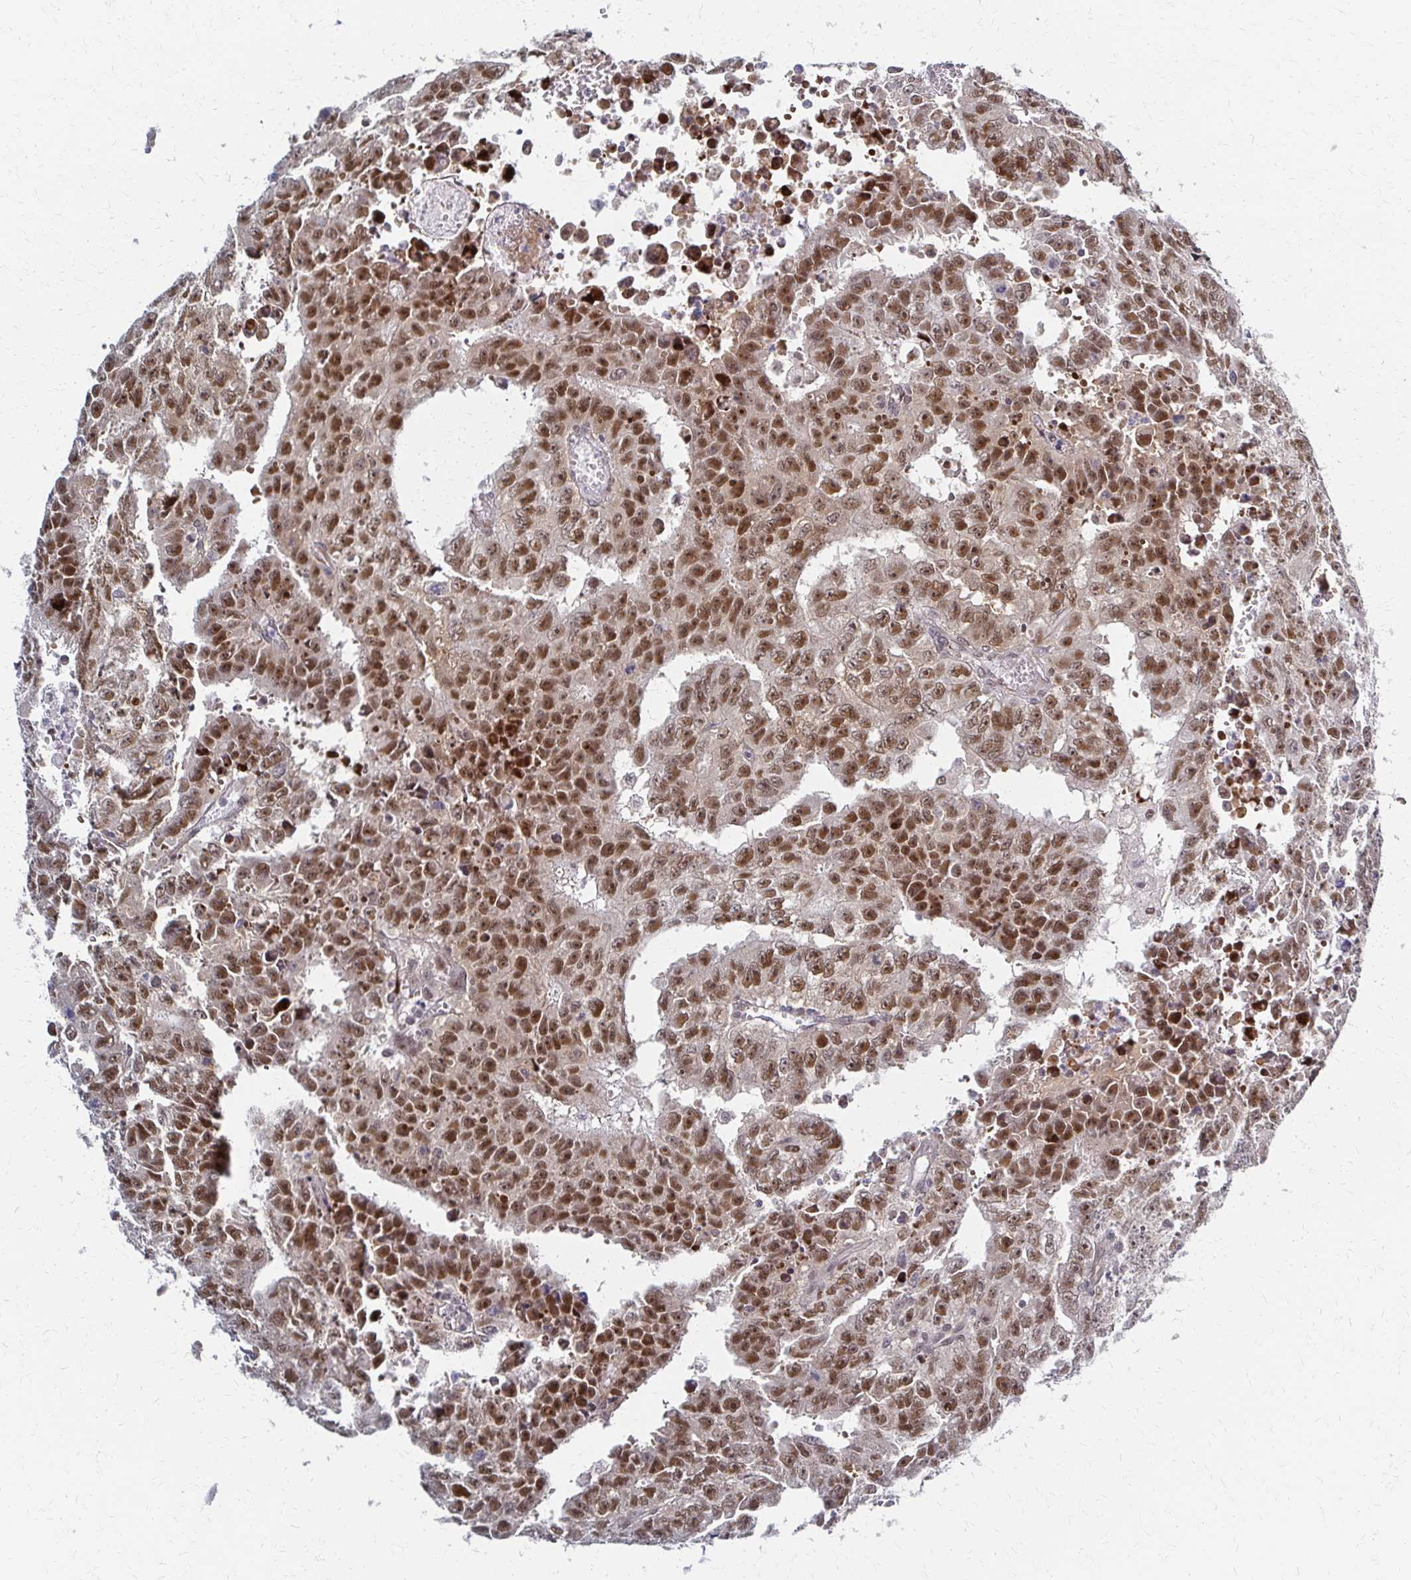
{"staining": {"intensity": "moderate", "quantity": ">75%", "location": "nuclear"}, "tissue": "testis cancer", "cell_type": "Tumor cells", "image_type": "cancer", "snomed": [{"axis": "morphology", "description": "Carcinoma, Embryonal, NOS"}, {"axis": "morphology", "description": "Teratoma, malignant, NOS"}, {"axis": "topography", "description": "Testis"}], "caption": "Immunohistochemistry image of neoplastic tissue: human testis cancer stained using immunohistochemistry demonstrates medium levels of moderate protein expression localized specifically in the nuclear of tumor cells, appearing as a nuclear brown color.", "gene": "PSMD7", "patient": {"sex": "male", "age": 24}}